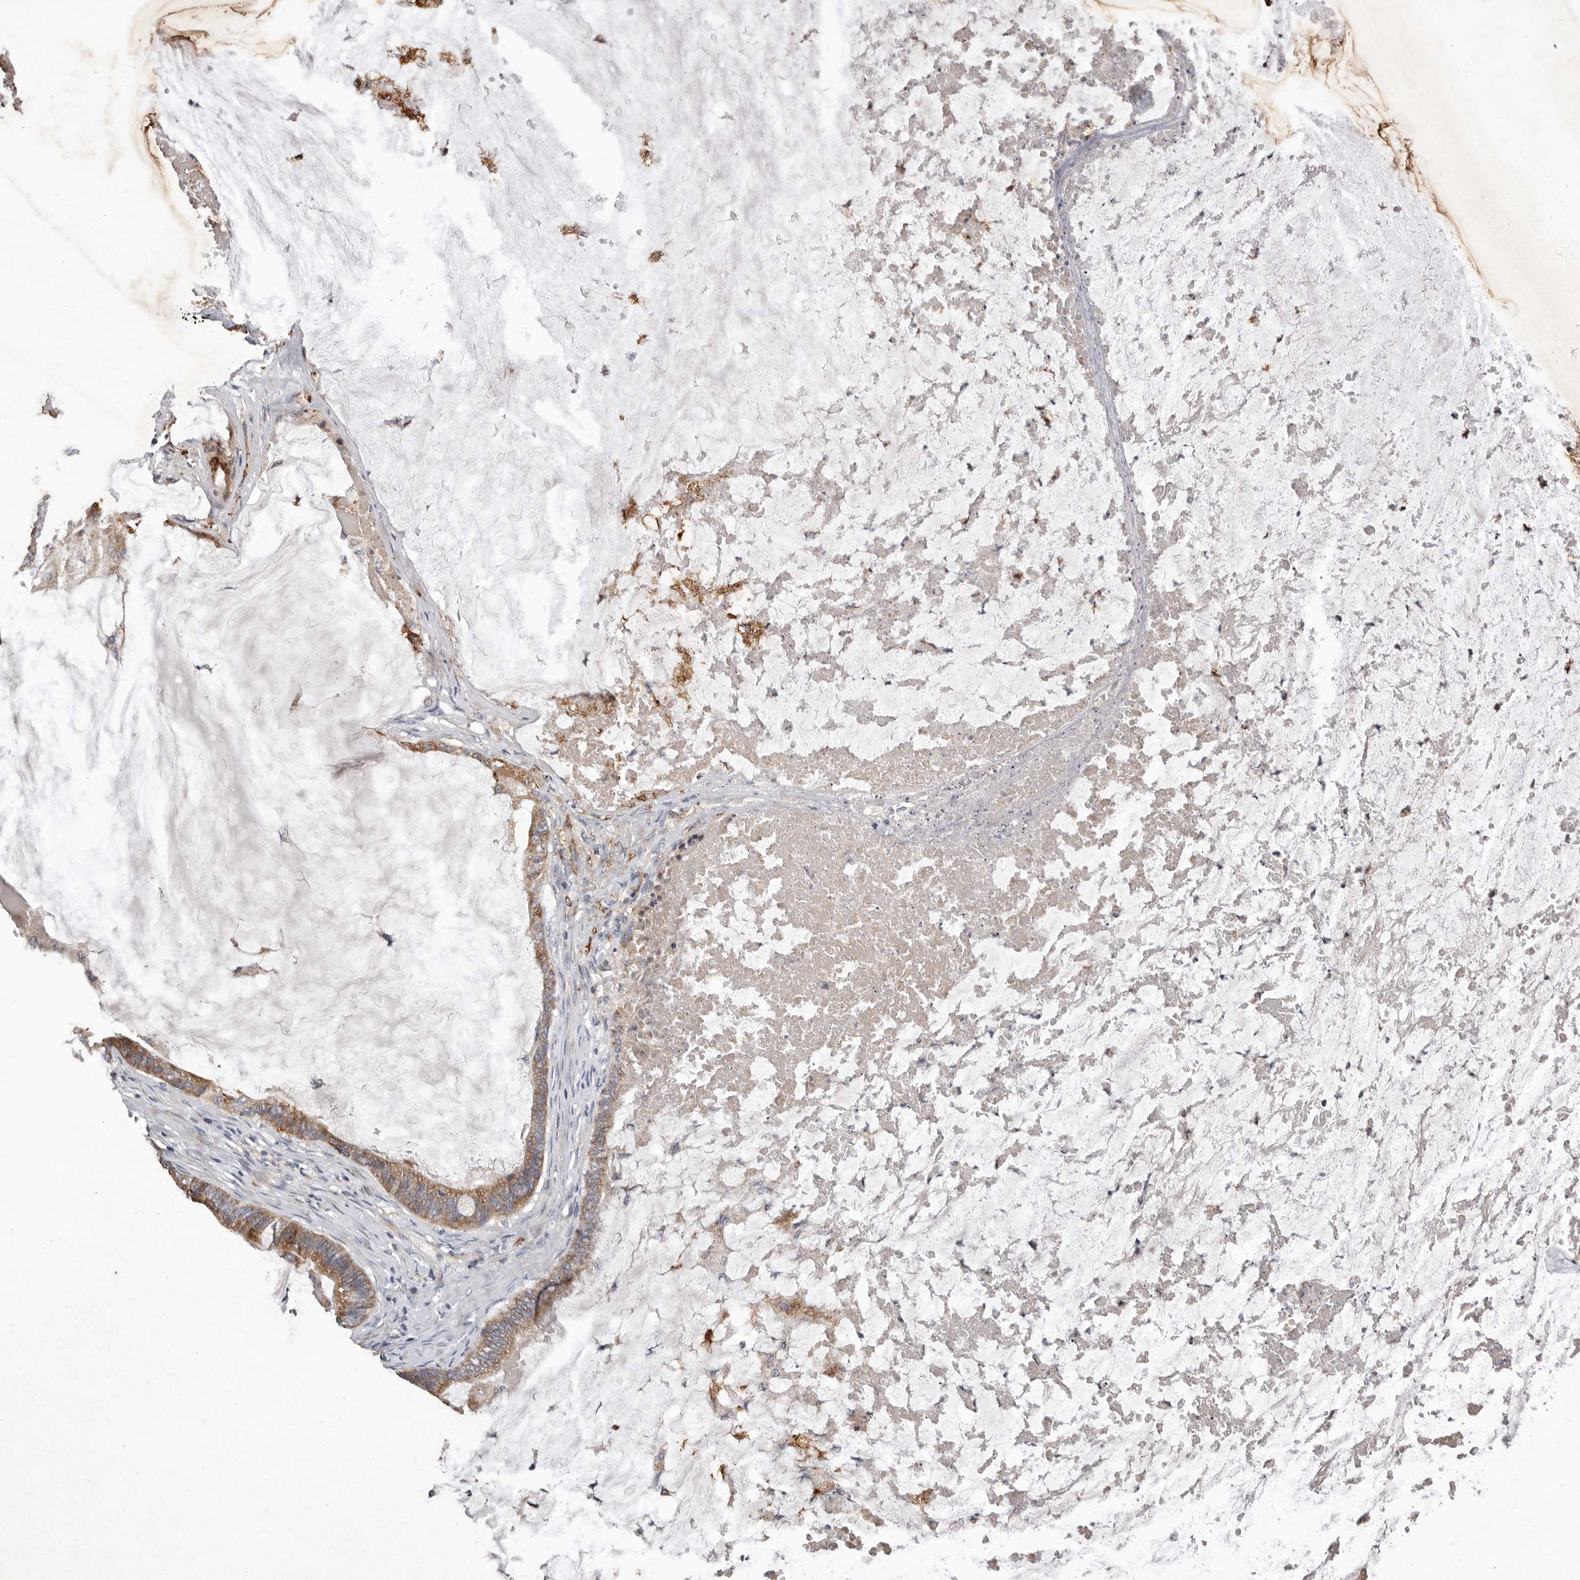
{"staining": {"intensity": "moderate", "quantity": ">75%", "location": "cytoplasmic/membranous"}, "tissue": "ovarian cancer", "cell_type": "Tumor cells", "image_type": "cancer", "snomed": [{"axis": "morphology", "description": "Cystadenocarcinoma, mucinous, NOS"}, {"axis": "topography", "description": "Ovary"}], "caption": "Immunohistochemistry (IHC) photomicrograph of mucinous cystadenocarcinoma (ovarian) stained for a protein (brown), which reveals medium levels of moderate cytoplasmic/membranous positivity in about >75% of tumor cells.", "gene": "CXCL14", "patient": {"sex": "female", "age": 61}}